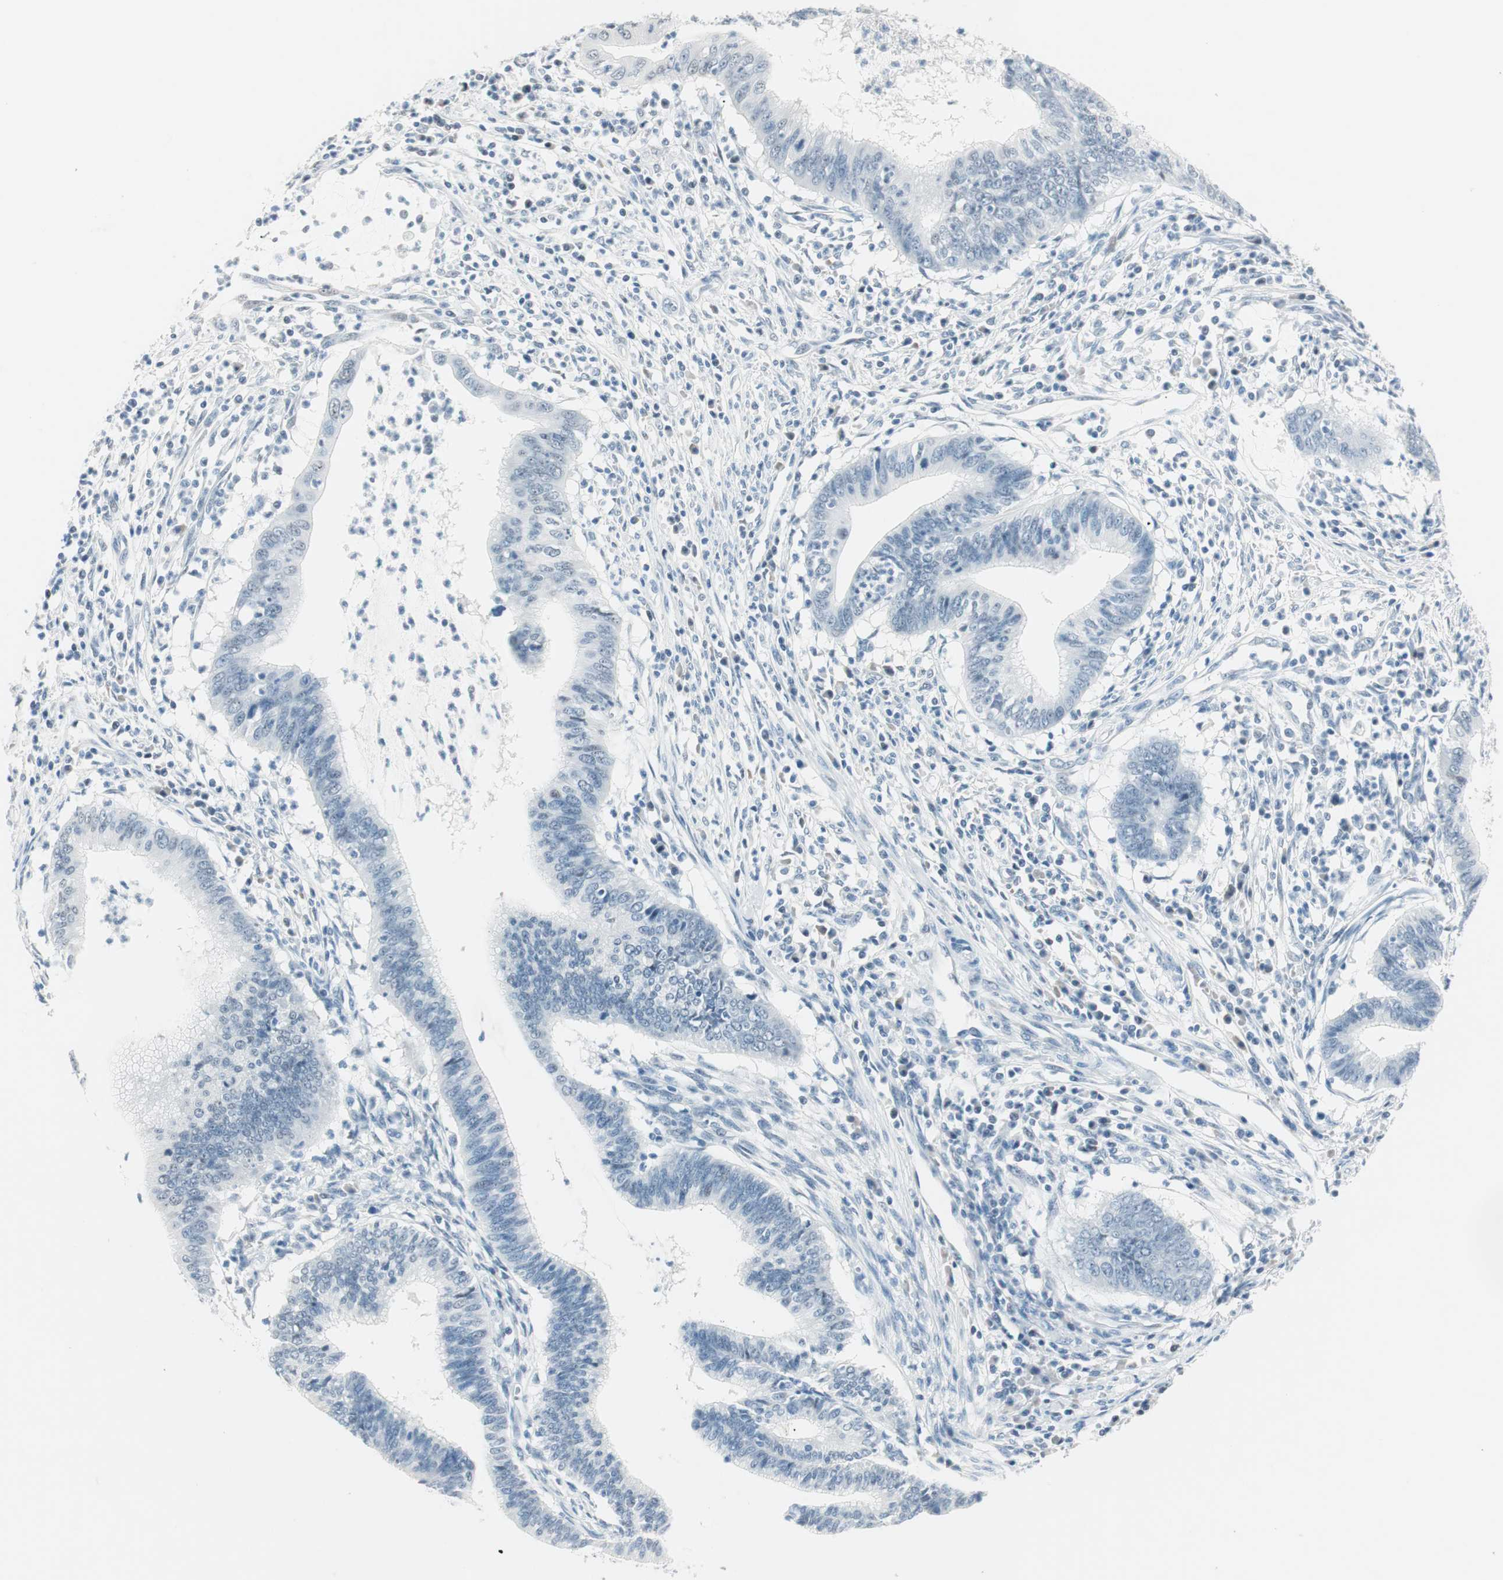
{"staining": {"intensity": "negative", "quantity": "none", "location": "none"}, "tissue": "cervical cancer", "cell_type": "Tumor cells", "image_type": "cancer", "snomed": [{"axis": "morphology", "description": "Adenocarcinoma, NOS"}, {"axis": "topography", "description": "Cervix"}], "caption": "This photomicrograph is of cervical adenocarcinoma stained with immunohistochemistry to label a protein in brown with the nuclei are counter-stained blue. There is no positivity in tumor cells.", "gene": "HOXB13", "patient": {"sex": "female", "age": 36}}